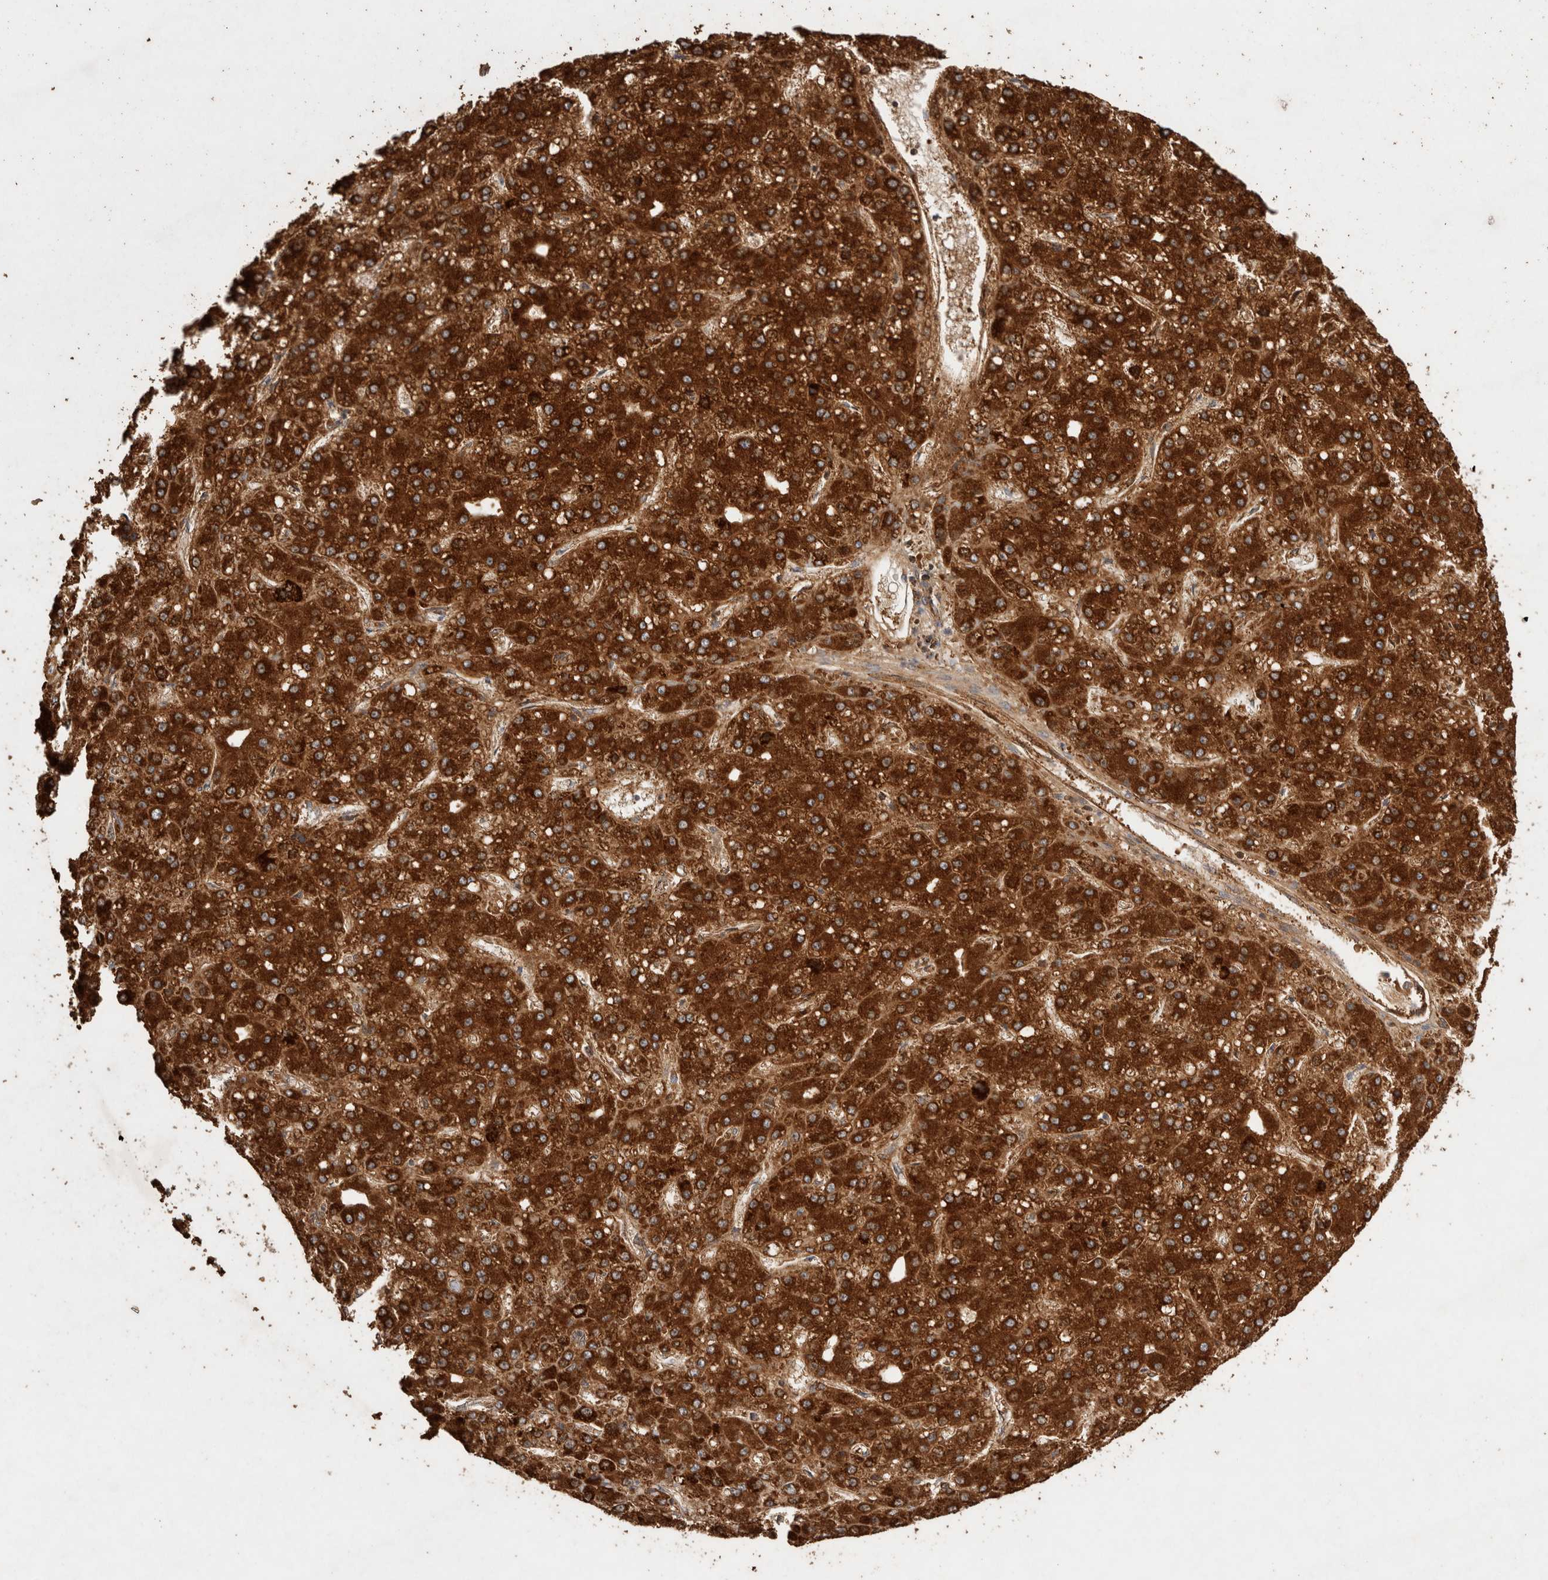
{"staining": {"intensity": "strong", "quantity": ">75%", "location": "cytoplasmic/membranous"}, "tissue": "liver cancer", "cell_type": "Tumor cells", "image_type": "cancer", "snomed": [{"axis": "morphology", "description": "Carcinoma, Hepatocellular, NOS"}, {"axis": "topography", "description": "Liver"}], "caption": "Protein staining by IHC shows strong cytoplasmic/membranous expression in approximately >75% of tumor cells in hepatocellular carcinoma (liver).", "gene": "ACADM", "patient": {"sex": "male", "age": 67}}